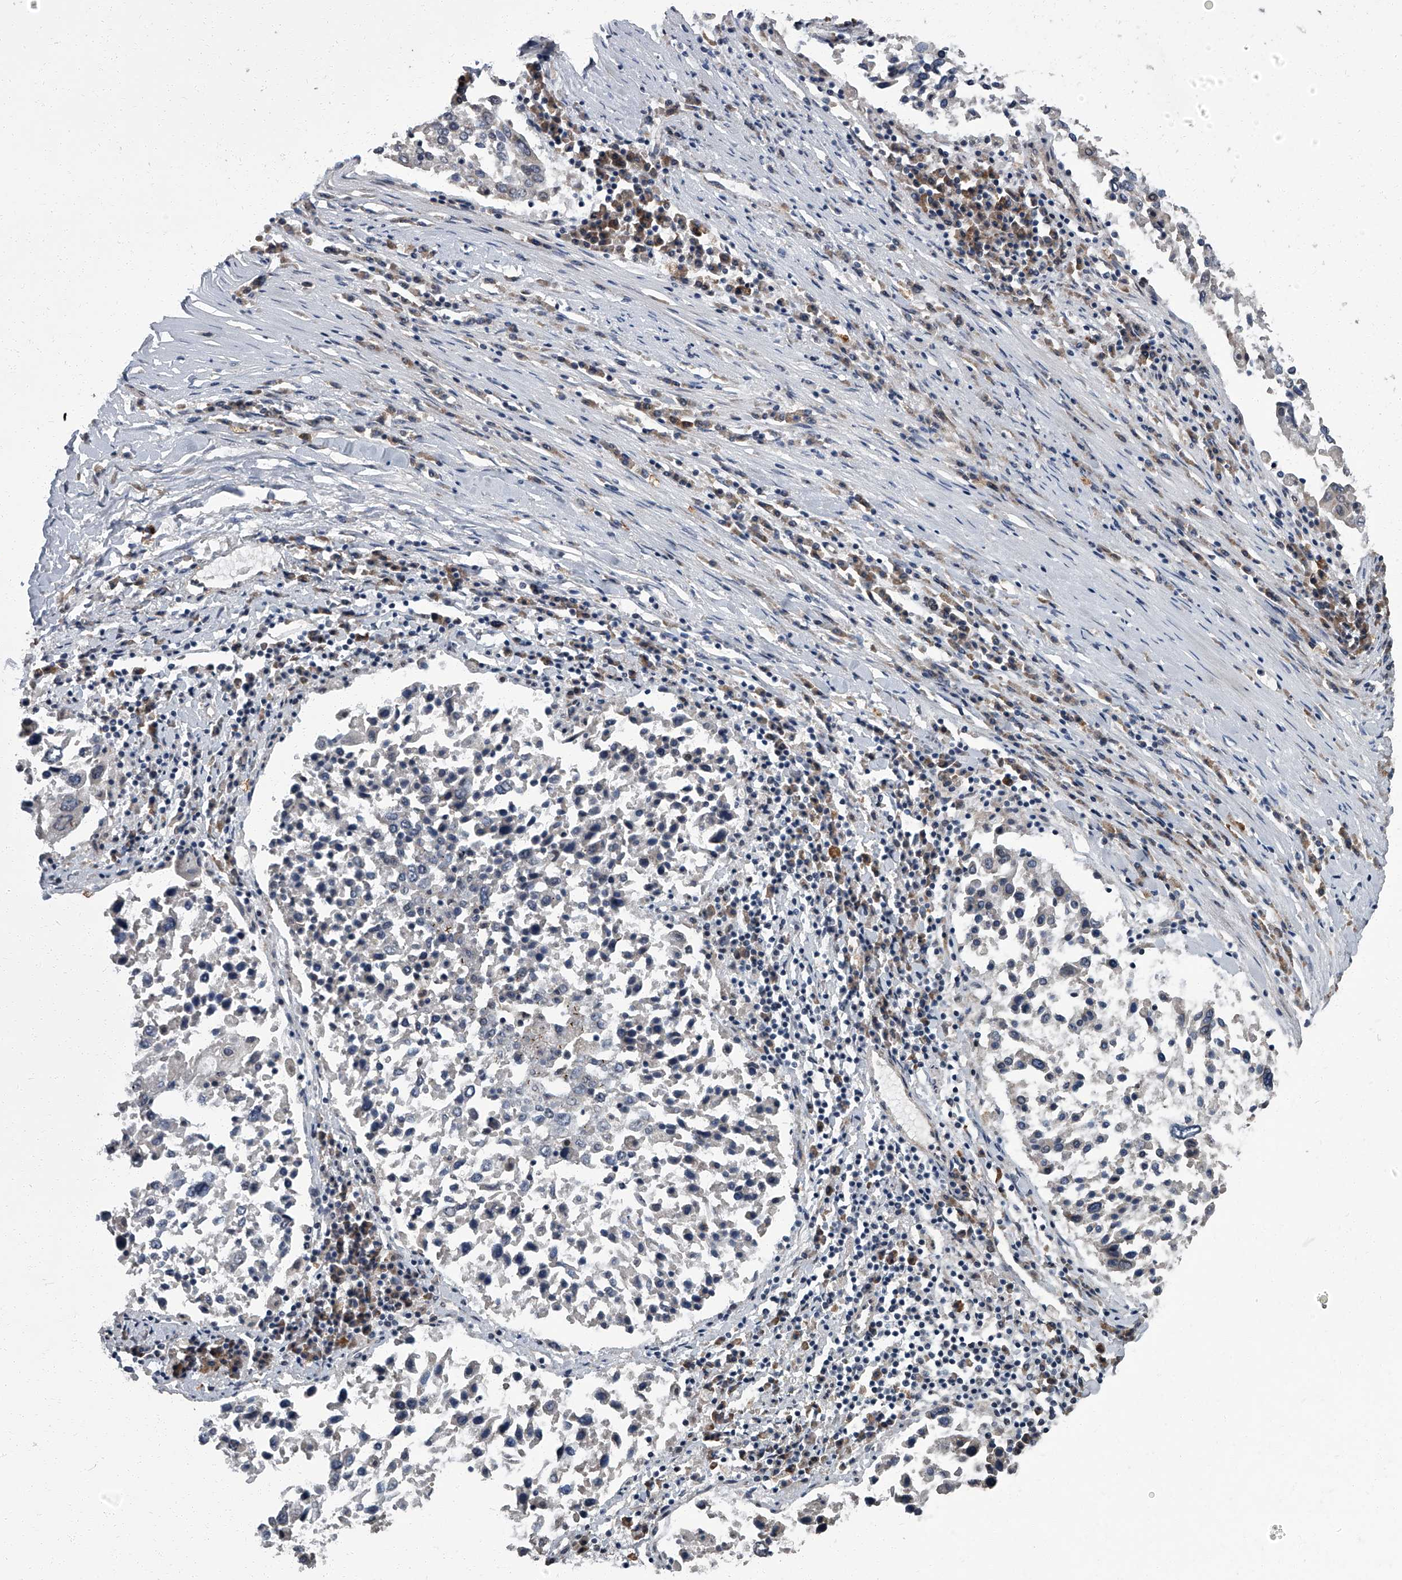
{"staining": {"intensity": "negative", "quantity": "none", "location": "none"}, "tissue": "lung cancer", "cell_type": "Tumor cells", "image_type": "cancer", "snomed": [{"axis": "morphology", "description": "Squamous cell carcinoma, NOS"}, {"axis": "topography", "description": "Lung"}], "caption": "The IHC image has no significant staining in tumor cells of squamous cell carcinoma (lung) tissue.", "gene": "ZNF274", "patient": {"sex": "male", "age": 65}}